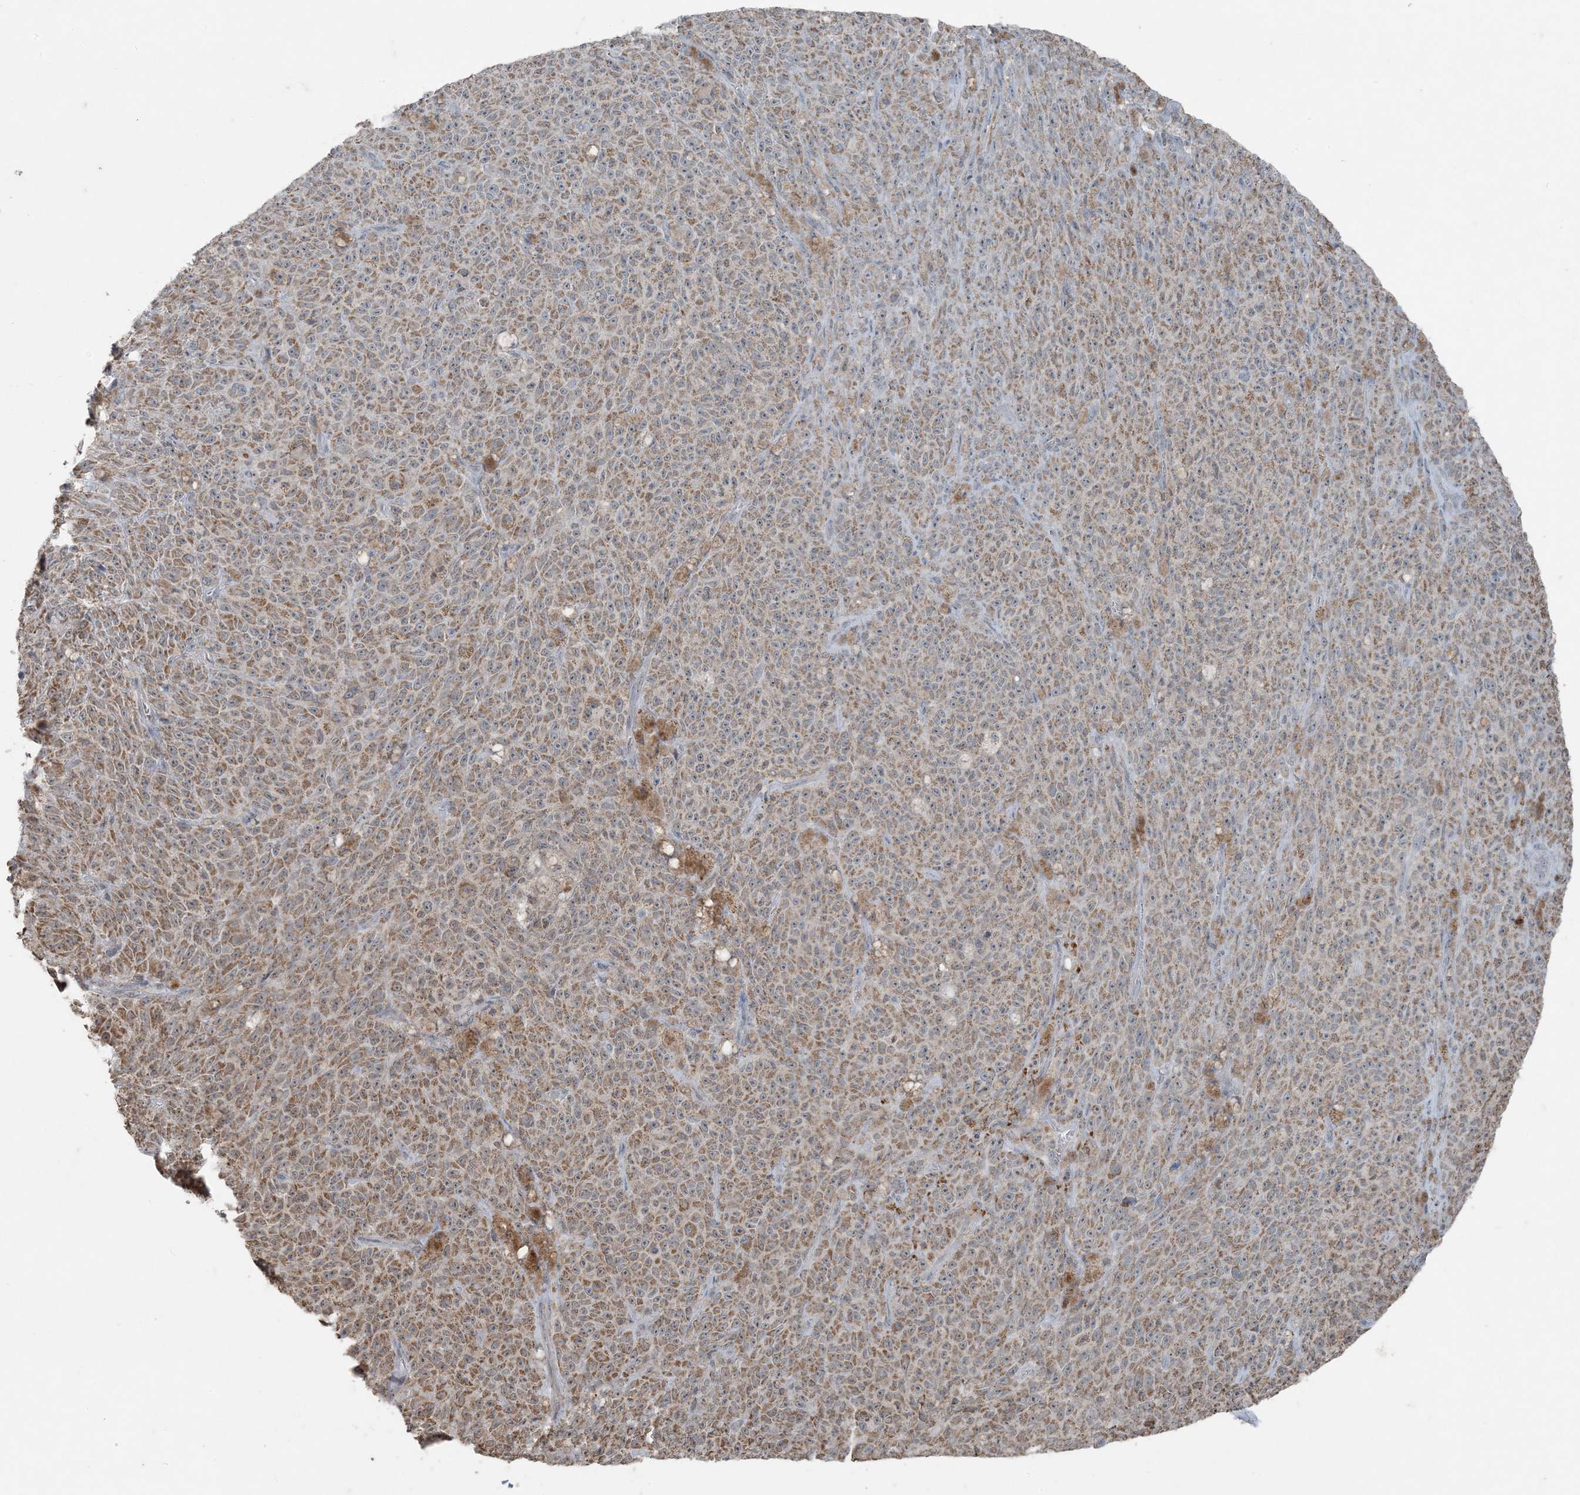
{"staining": {"intensity": "moderate", "quantity": ">75%", "location": "cytoplasmic/membranous"}, "tissue": "melanoma", "cell_type": "Tumor cells", "image_type": "cancer", "snomed": [{"axis": "morphology", "description": "Malignant melanoma, NOS"}, {"axis": "topography", "description": "Skin"}], "caption": "Immunohistochemical staining of malignant melanoma shows medium levels of moderate cytoplasmic/membranous protein positivity in about >75% of tumor cells.", "gene": "GNL1", "patient": {"sex": "female", "age": 82}}